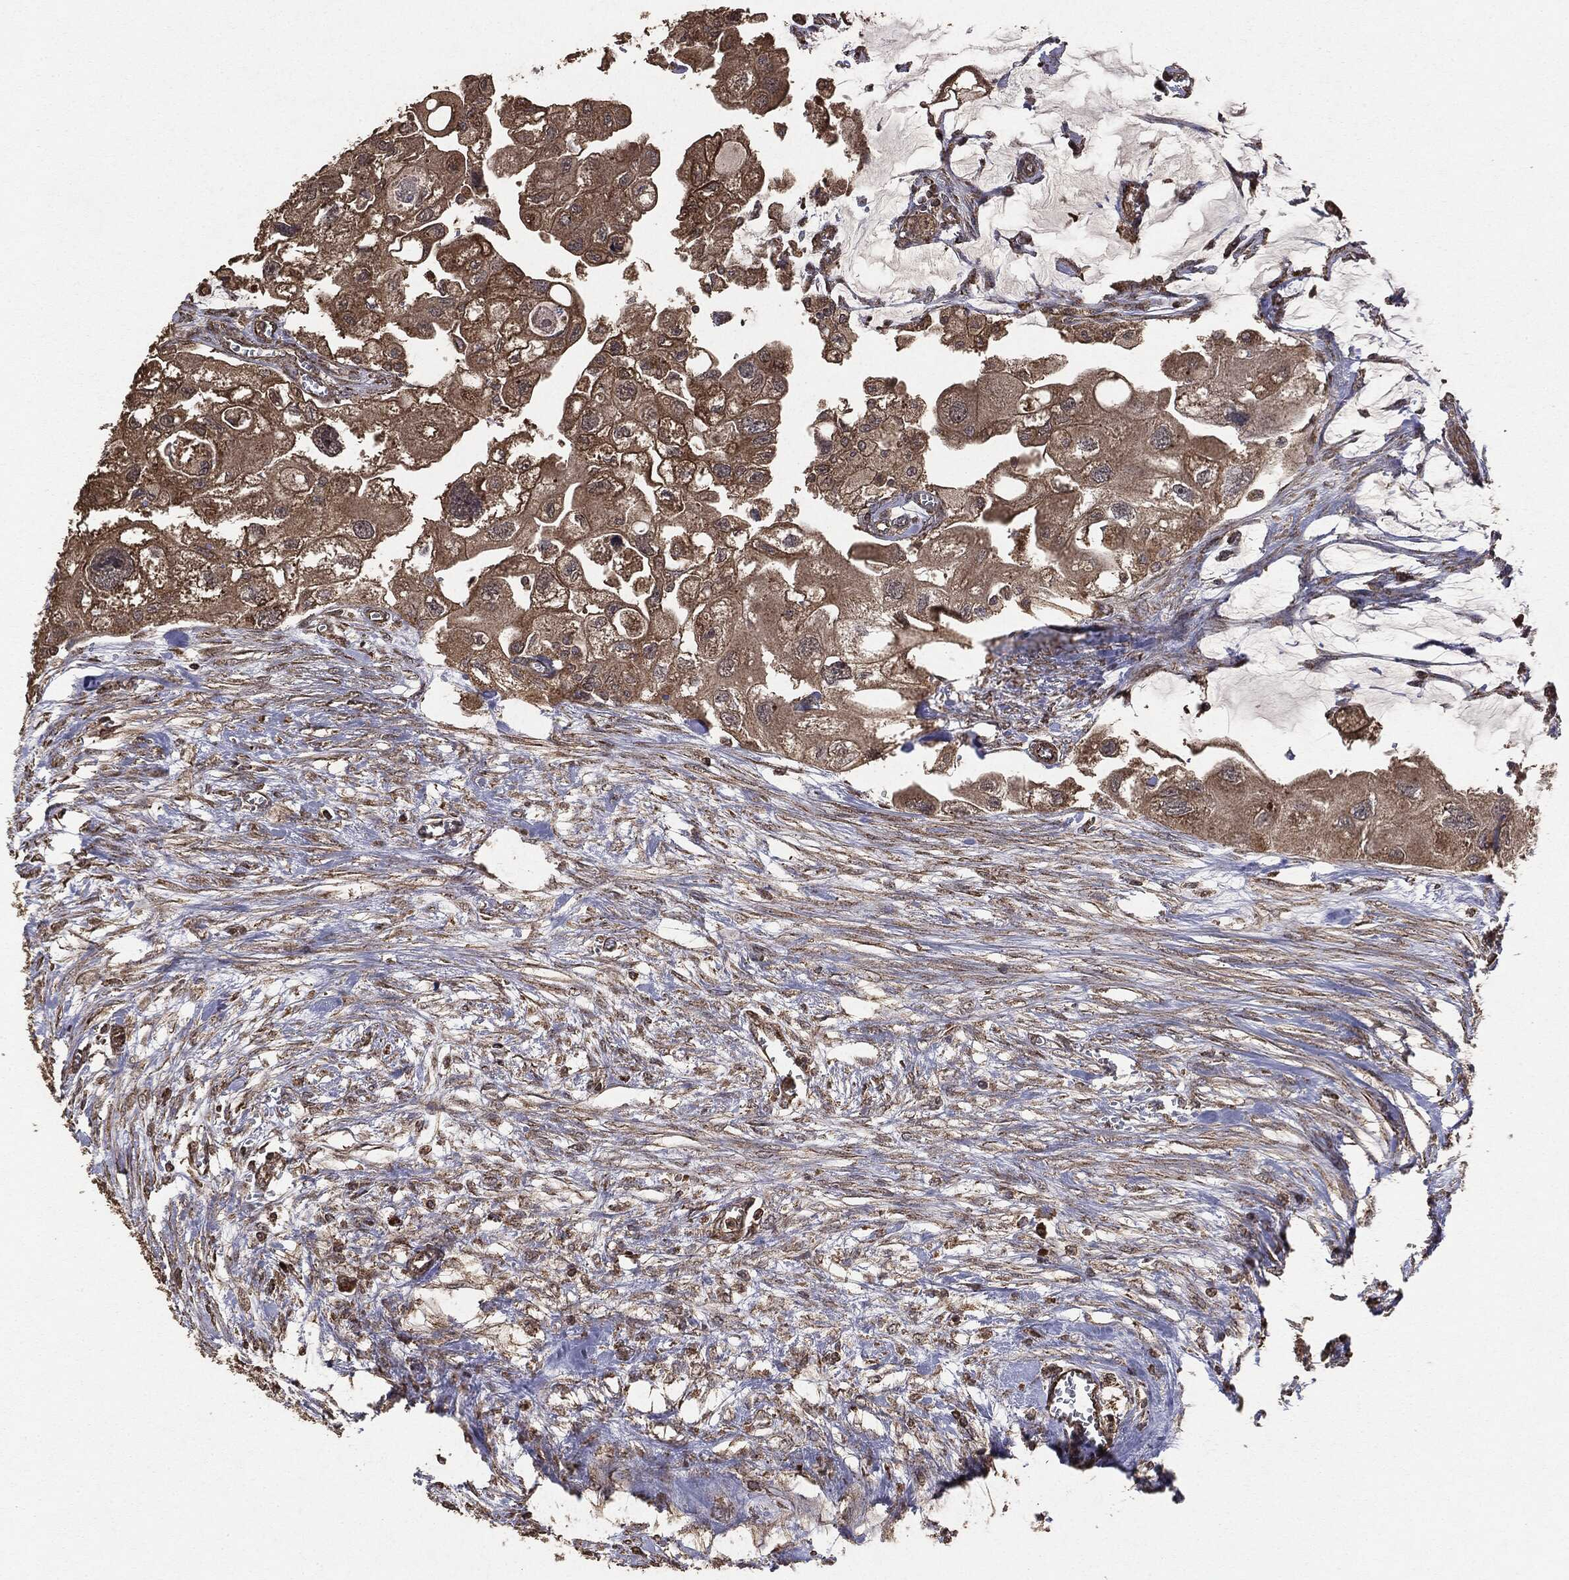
{"staining": {"intensity": "moderate", "quantity": ">75%", "location": "cytoplasmic/membranous"}, "tissue": "urothelial cancer", "cell_type": "Tumor cells", "image_type": "cancer", "snomed": [{"axis": "morphology", "description": "Urothelial carcinoma, High grade"}, {"axis": "topography", "description": "Urinary bladder"}], "caption": "Tumor cells reveal medium levels of moderate cytoplasmic/membranous staining in about >75% of cells in human high-grade urothelial carcinoma.", "gene": "MTOR", "patient": {"sex": "male", "age": 59}}